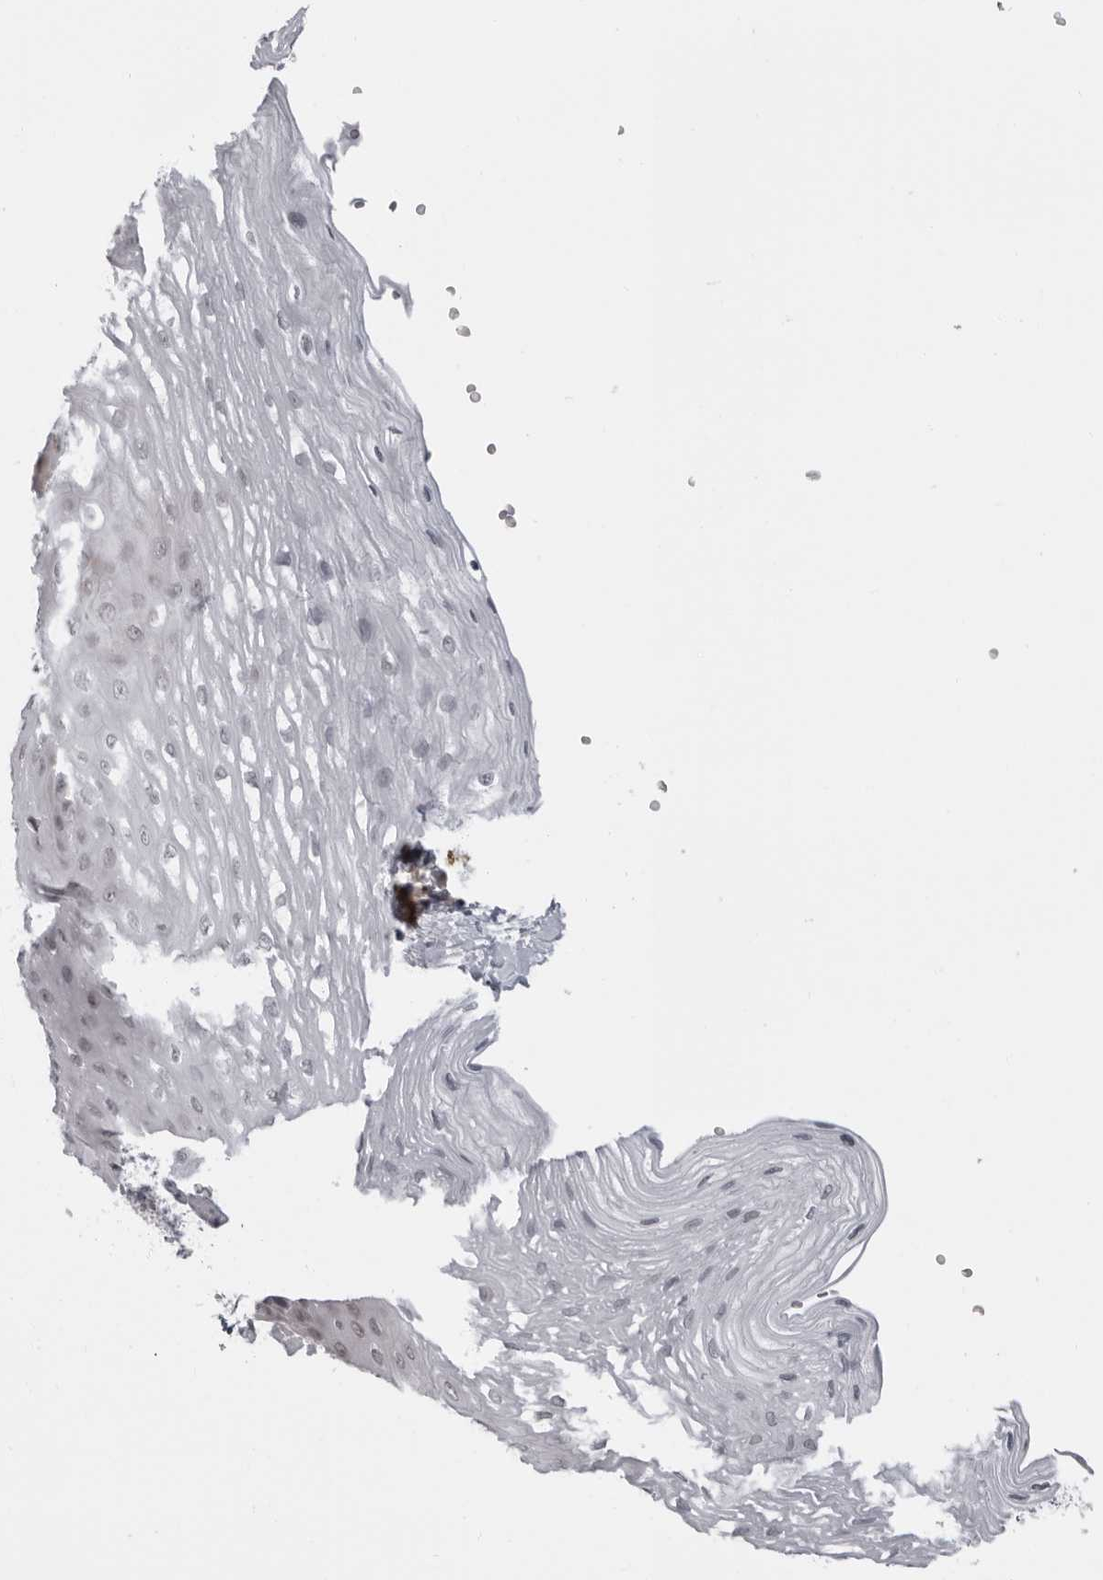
{"staining": {"intensity": "weak", "quantity": "<25%", "location": "nuclear"}, "tissue": "esophagus", "cell_type": "Squamous epithelial cells", "image_type": "normal", "snomed": [{"axis": "morphology", "description": "Normal tissue, NOS"}, {"axis": "topography", "description": "Esophagus"}], "caption": "Esophagus was stained to show a protein in brown. There is no significant positivity in squamous epithelial cells. Brightfield microscopy of immunohistochemistry stained with DAB (3,3'-diaminobenzidine) (brown) and hematoxylin (blue), captured at high magnification.", "gene": "LZIC", "patient": {"sex": "female", "age": 66}}